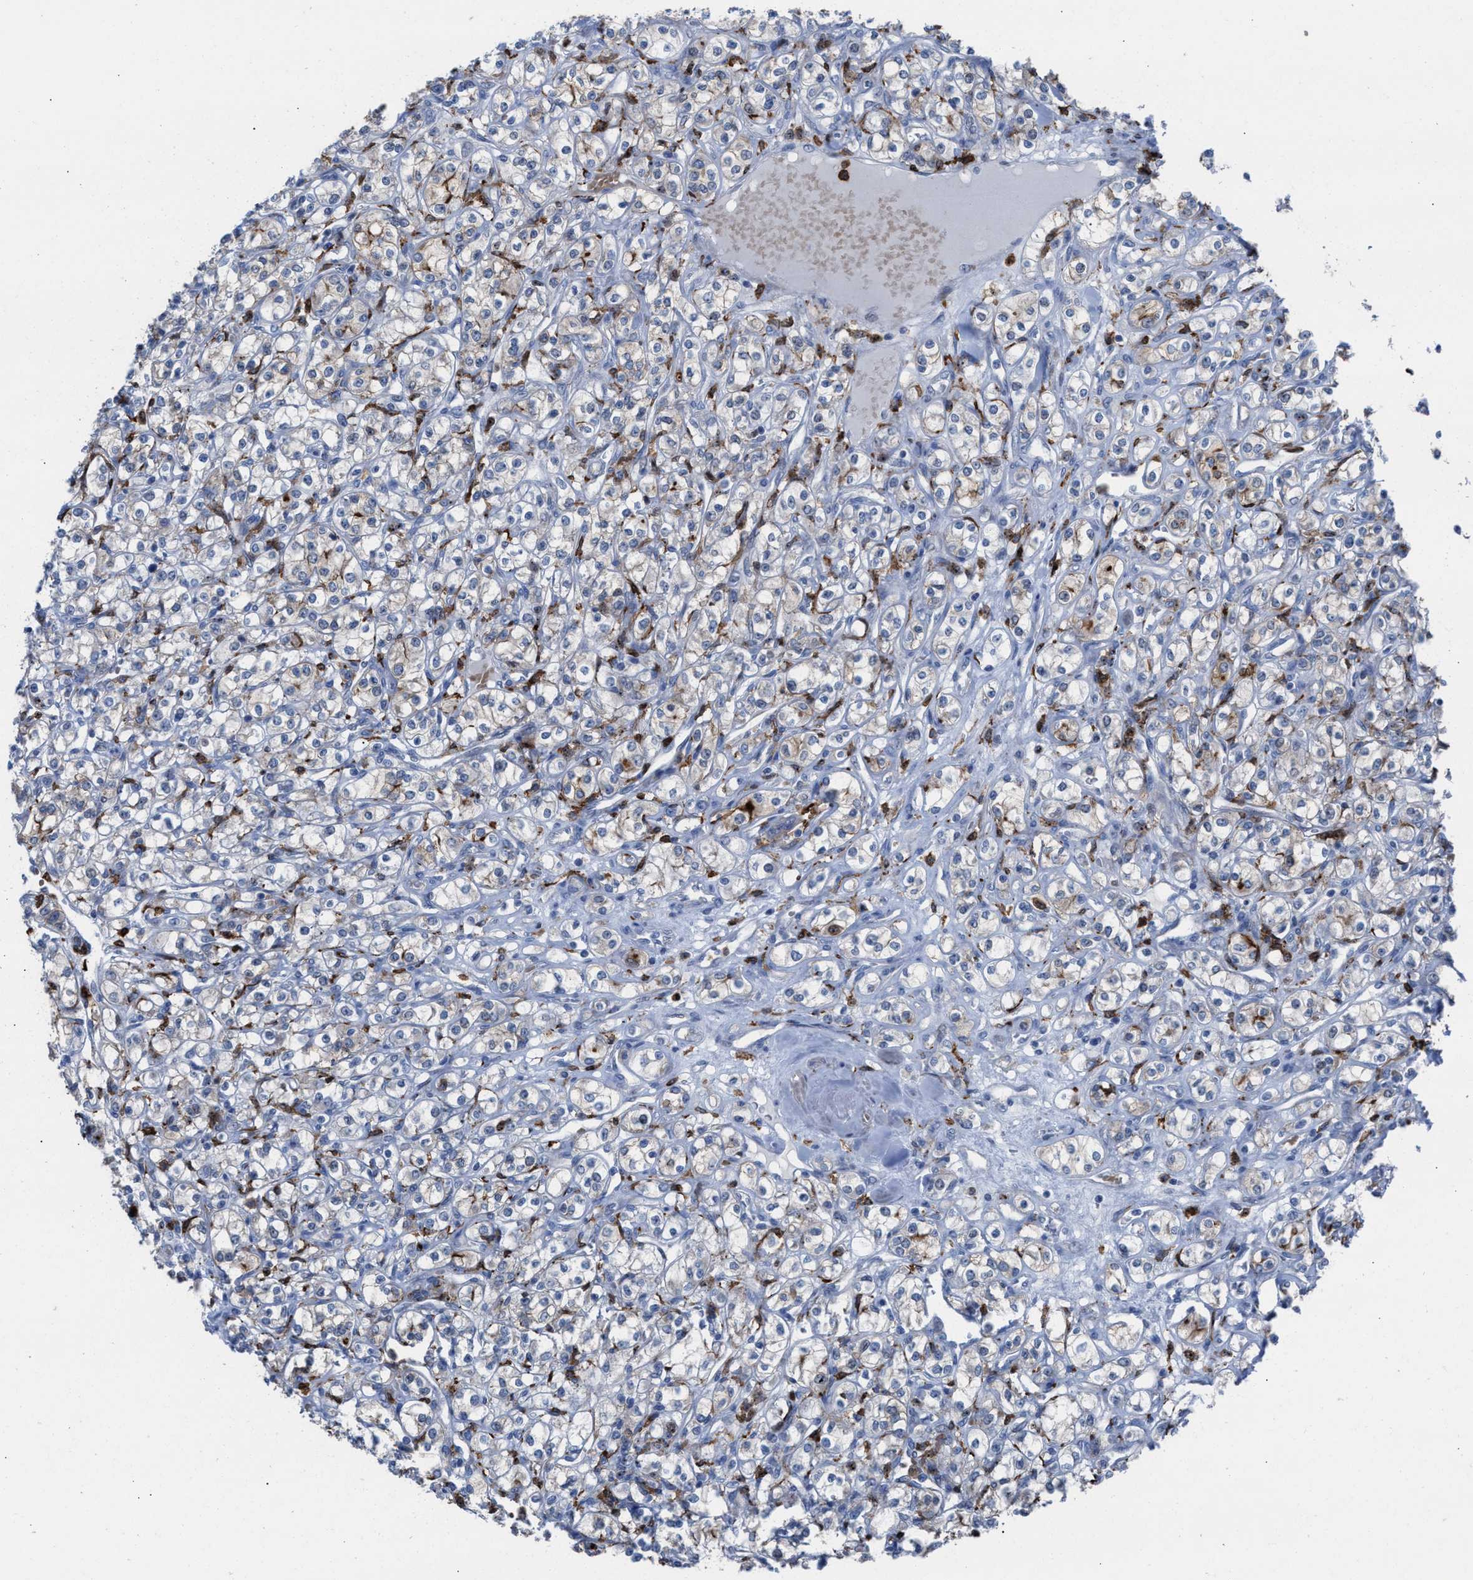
{"staining": {"intensity": "moderate", "quantity": "<25%", "location": "cytoplasmic/membranous"}, "tissue": "renal cancer", "cell_type": "Tumor cells", "image_type": "cancer", "snomed": [{"axis": "morphology", "description": "Adenocarcinoma, NOS"}, {"axis": "topography", "description": "Kidney"}], "caption": "Tumor cells demonstrate low levels of moderate cytoplasmic/membranous staining in approximately <25% of cells in renal cancer.", "gene": "SLC47A1", "patient": {"sex": "male", "age": 77}}